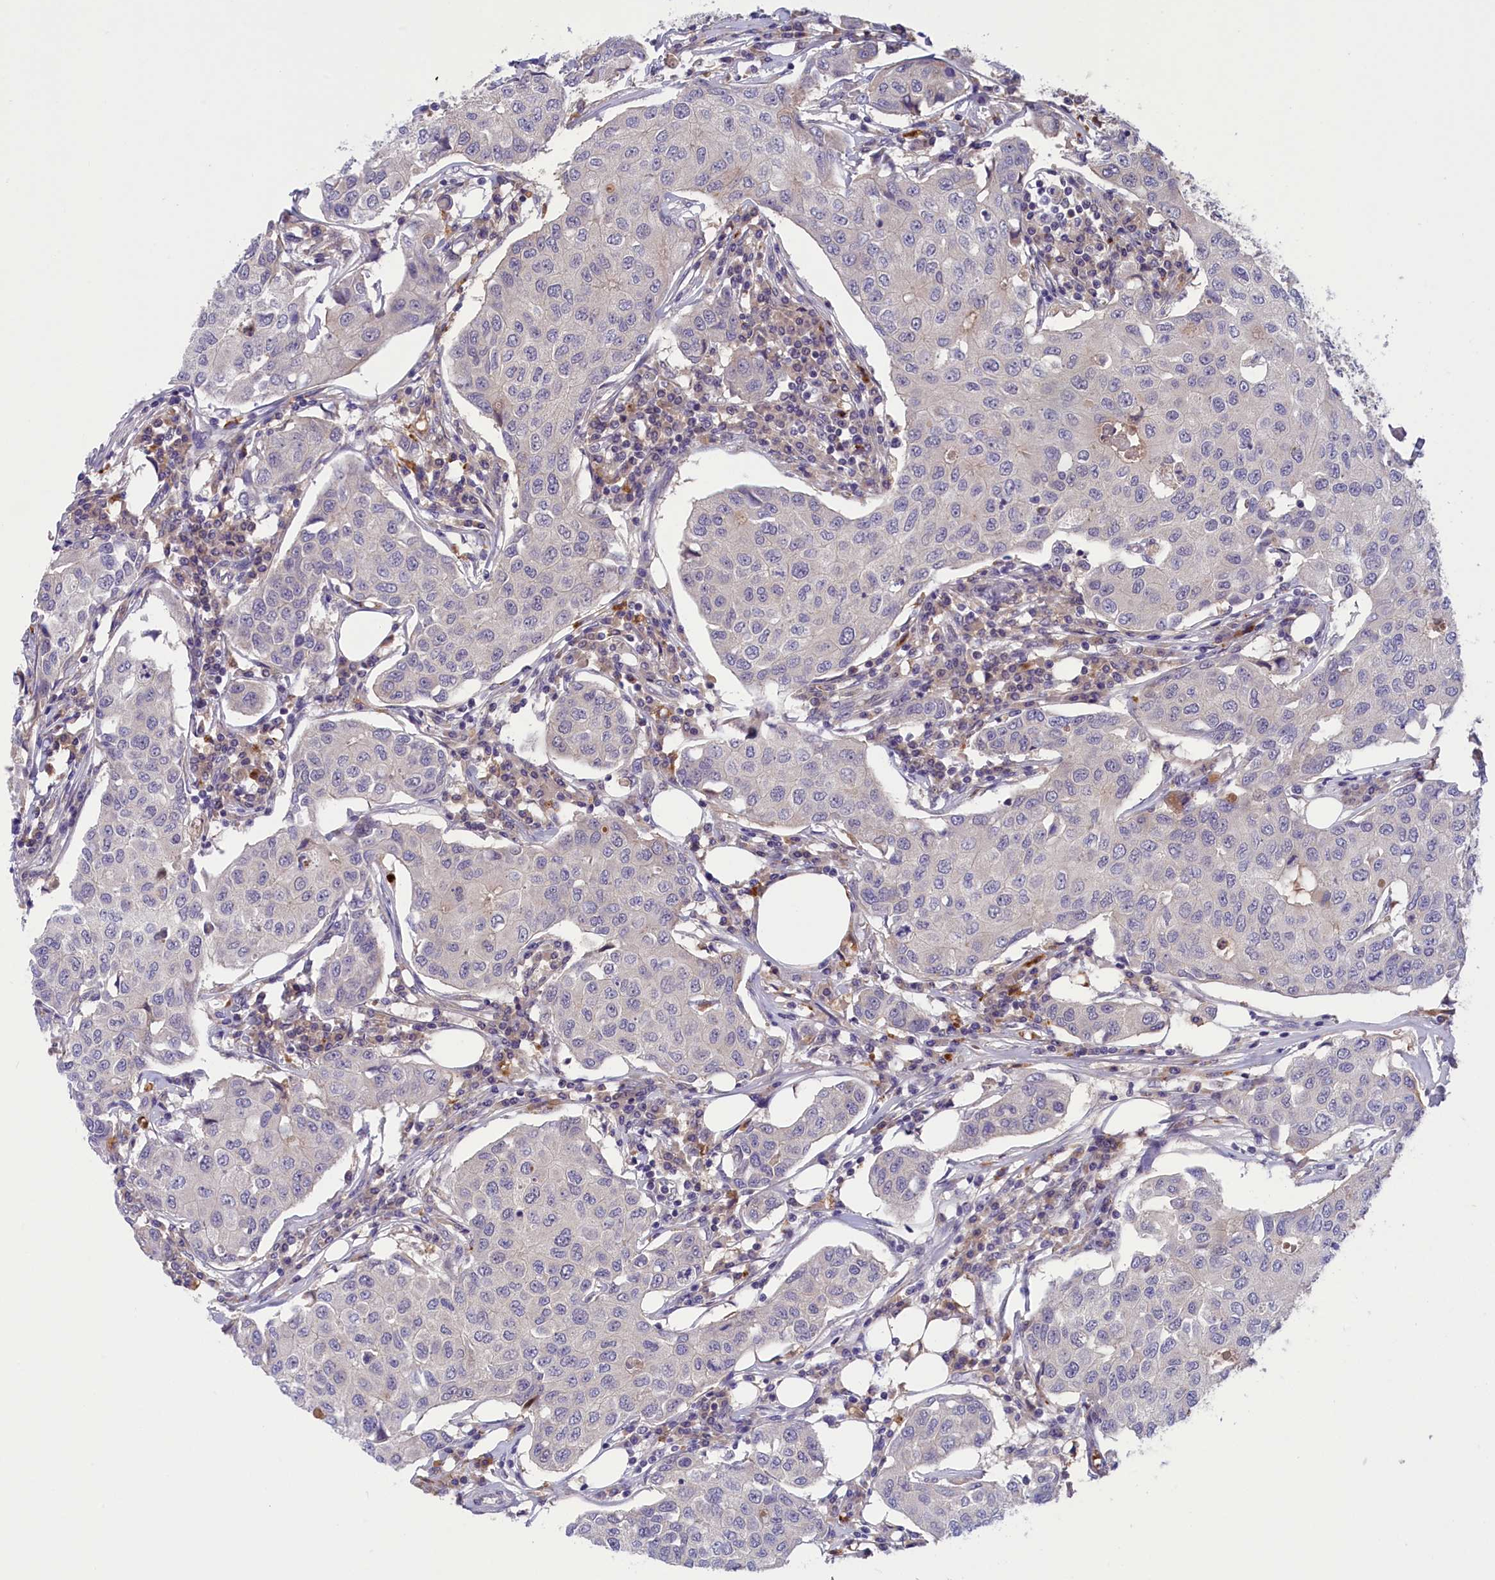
{"staining": {"intensity": "negative", "quantity": "none", "location": "none"}, "tissue": "breast cancer", "cell_type": "Tumor cells", "image_type": "cancer", "snomed": [{"axis": "morphology", "description": "Duct carcinoma"}, {"axis": "topography", "description": "Breast"}], "caption": "Tumor cells show no significant protein positivity in infiltrating ductal carcinoma (breast).", "gene": "STYX", "patient": {"sex": "female", "age": 80}}